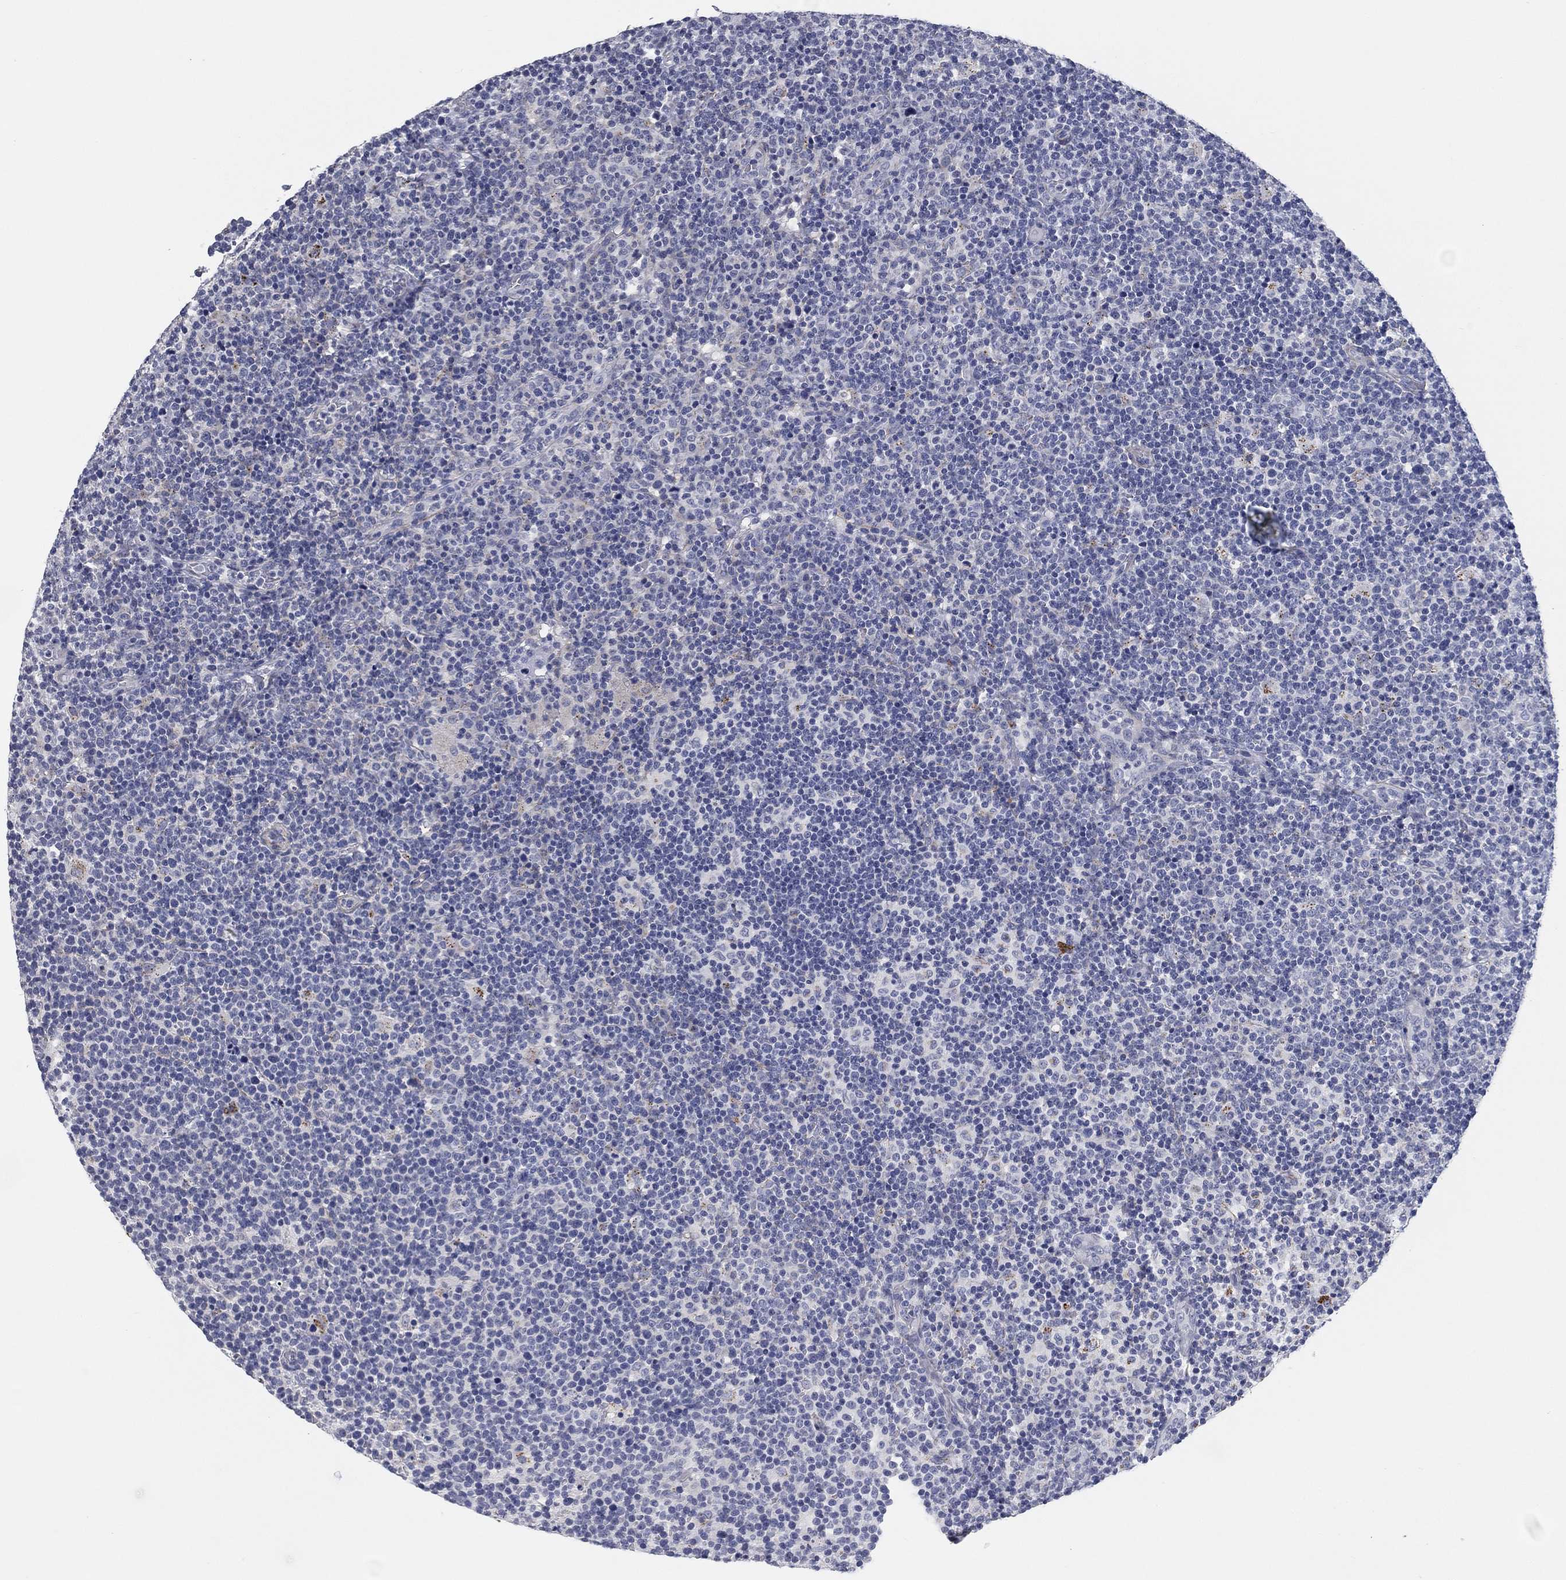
{"staining": {"intensity": "negative", "quantity": "none", "location": "none"}, "tissue": "lymphoma", "cell_type": "Tumor cells", "image_type": "cancer", "snomed": [{"axis": "morphology", "description": "Malignant lymphoma, non-Hodgkin's type, High grade"}, {"axis": "topography", "description": "Lymph node"}], "caption": "High power microscopy image of an IHC image of malignant lymphoma, non-Hodgkin's type (high-grade), revealing no significant positivity in tumor cells. (Immunohistochemistry, brightfield microscopy, high magnification).", "gene": "OTUB2", "patient": {"sex": "male", "age": 61}}